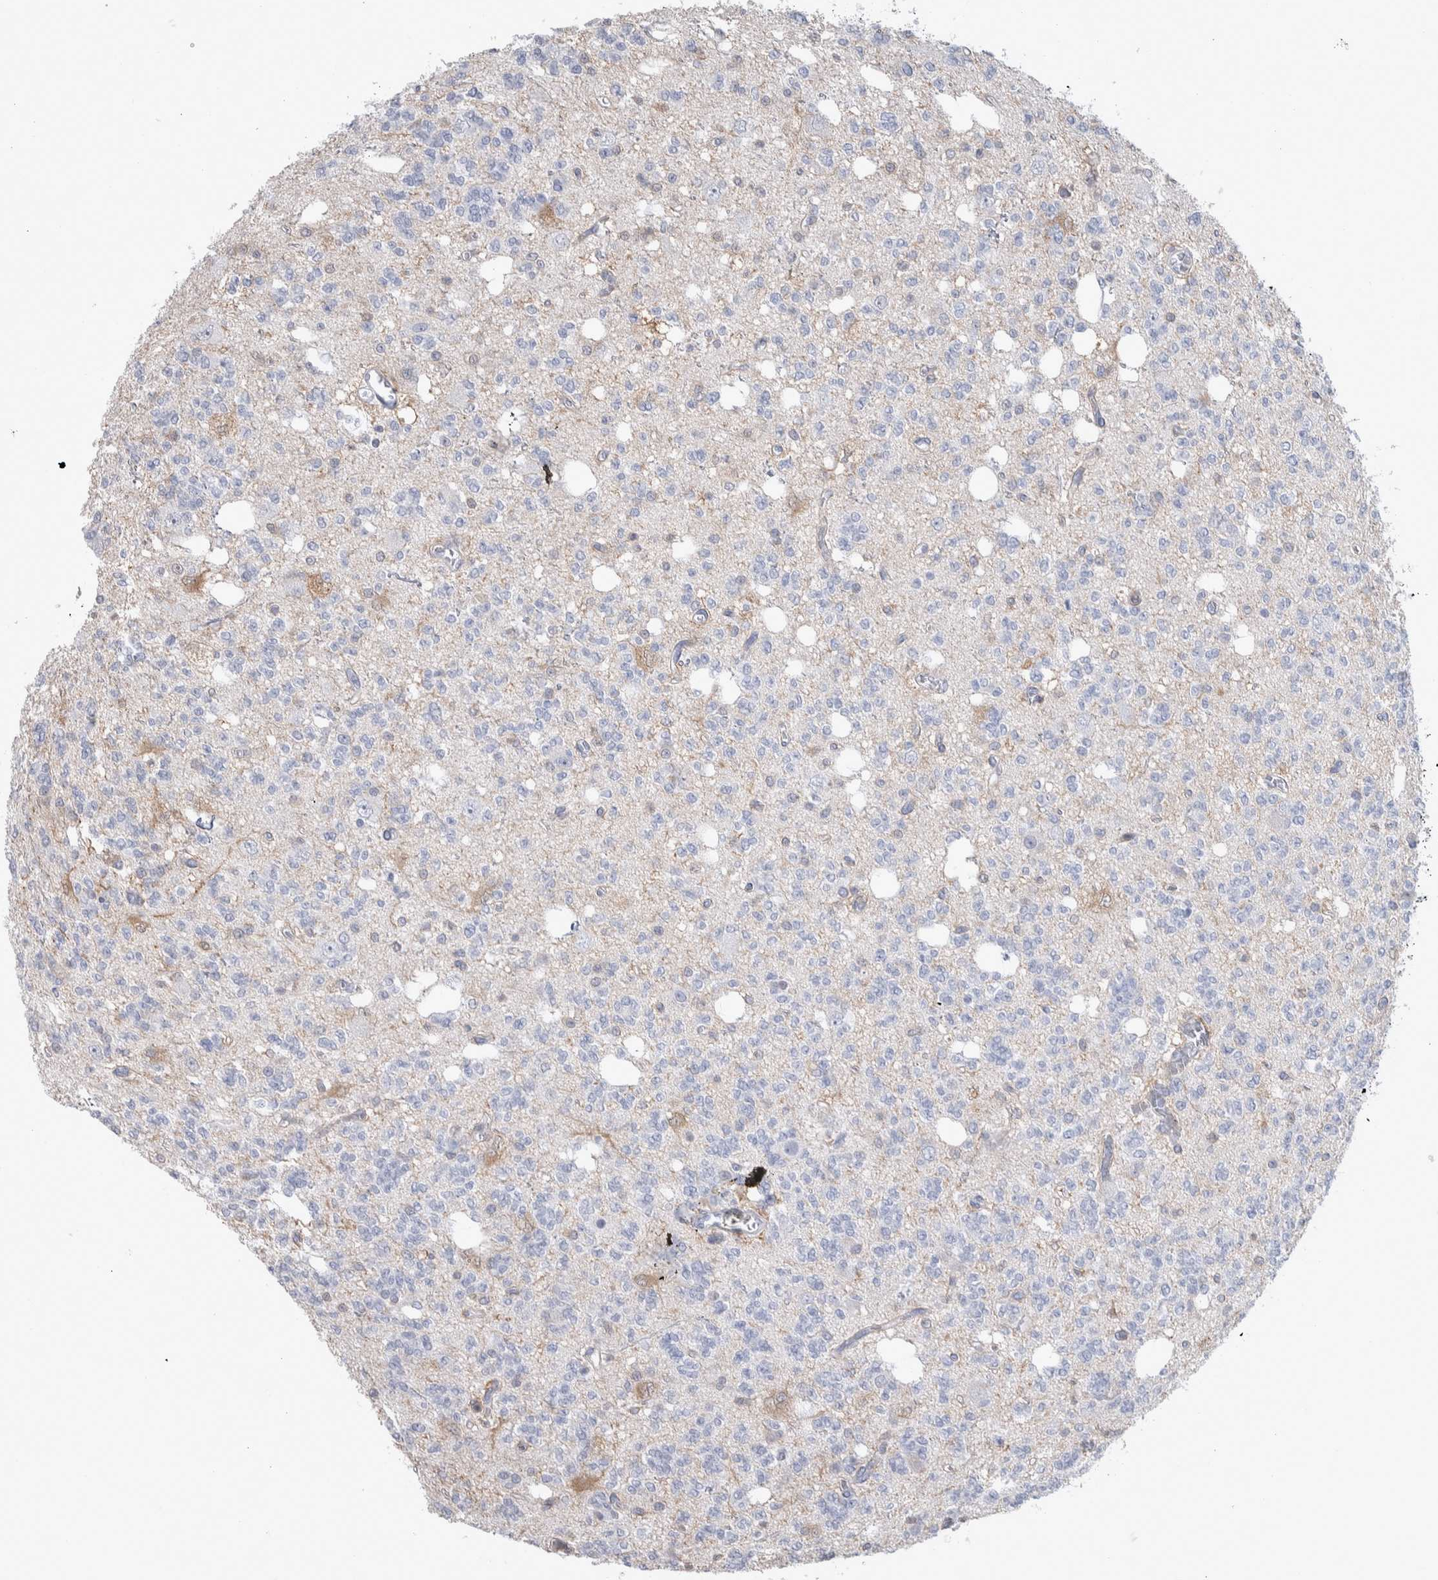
{"staining": {"intensity": "negative", "quantity": "none", "location": "none"}, "tissue": "glioma", "cell_type": "Tumor cells", "image_type": "cancer", "snomed": [{"axis": "morphology", "description": "Glioma, malignant, Low grade"}, {"axis": "topography", "description": "Brain"}], "caption": "Tumor cells show no significant protein positivity in malignant glioma (low-grade). (Brightfield microscopy of DAB (3,3'-diaminobenzidine) IHC at high magnification).", "gene": "HTATIP2", "patient": {"sex": "male", "age": 38}}